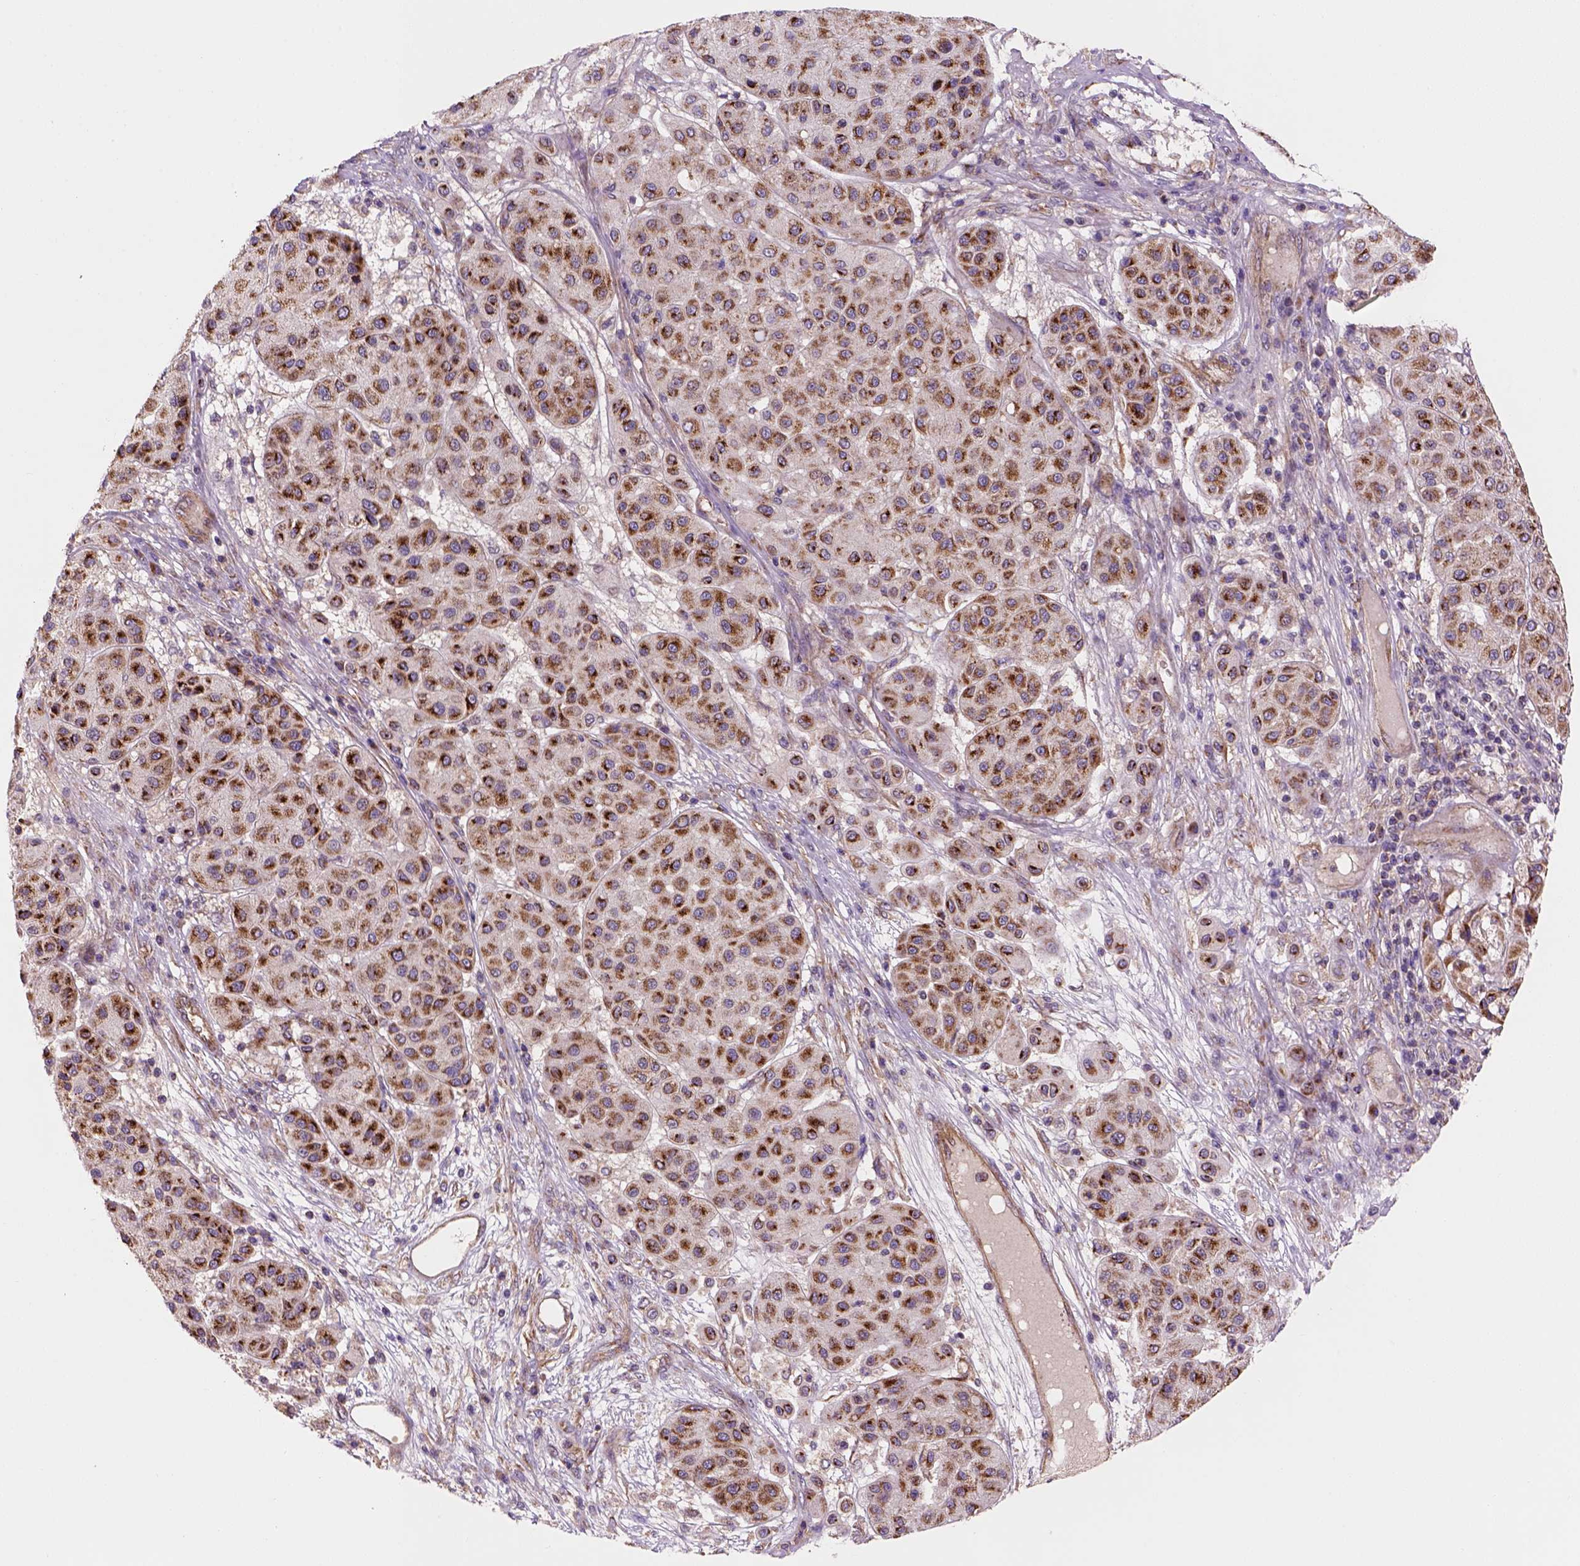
{"staining": {"intensity": "strong", "quantity": "25%-75%", "location": "cytoplasmic/membranous"}, "tissue": "melanoma", "cell_type": "Tumor cells", "image_type": "cancer", "snomed": [{"axis": "morphology", "description": "Malignant melanoma, Metastatic site"}, {"axis": "topography", "description": "Smooth muscle"}], "caption": "About 25%-75% of tumor cells in malignant melanoma (metastatic site) display strong cytoplasmic/membranous protein staining as visualized by brown immunohistochemical staining.", "gene": "WARS2", "patient": {"sex": "male", "age": 41}}